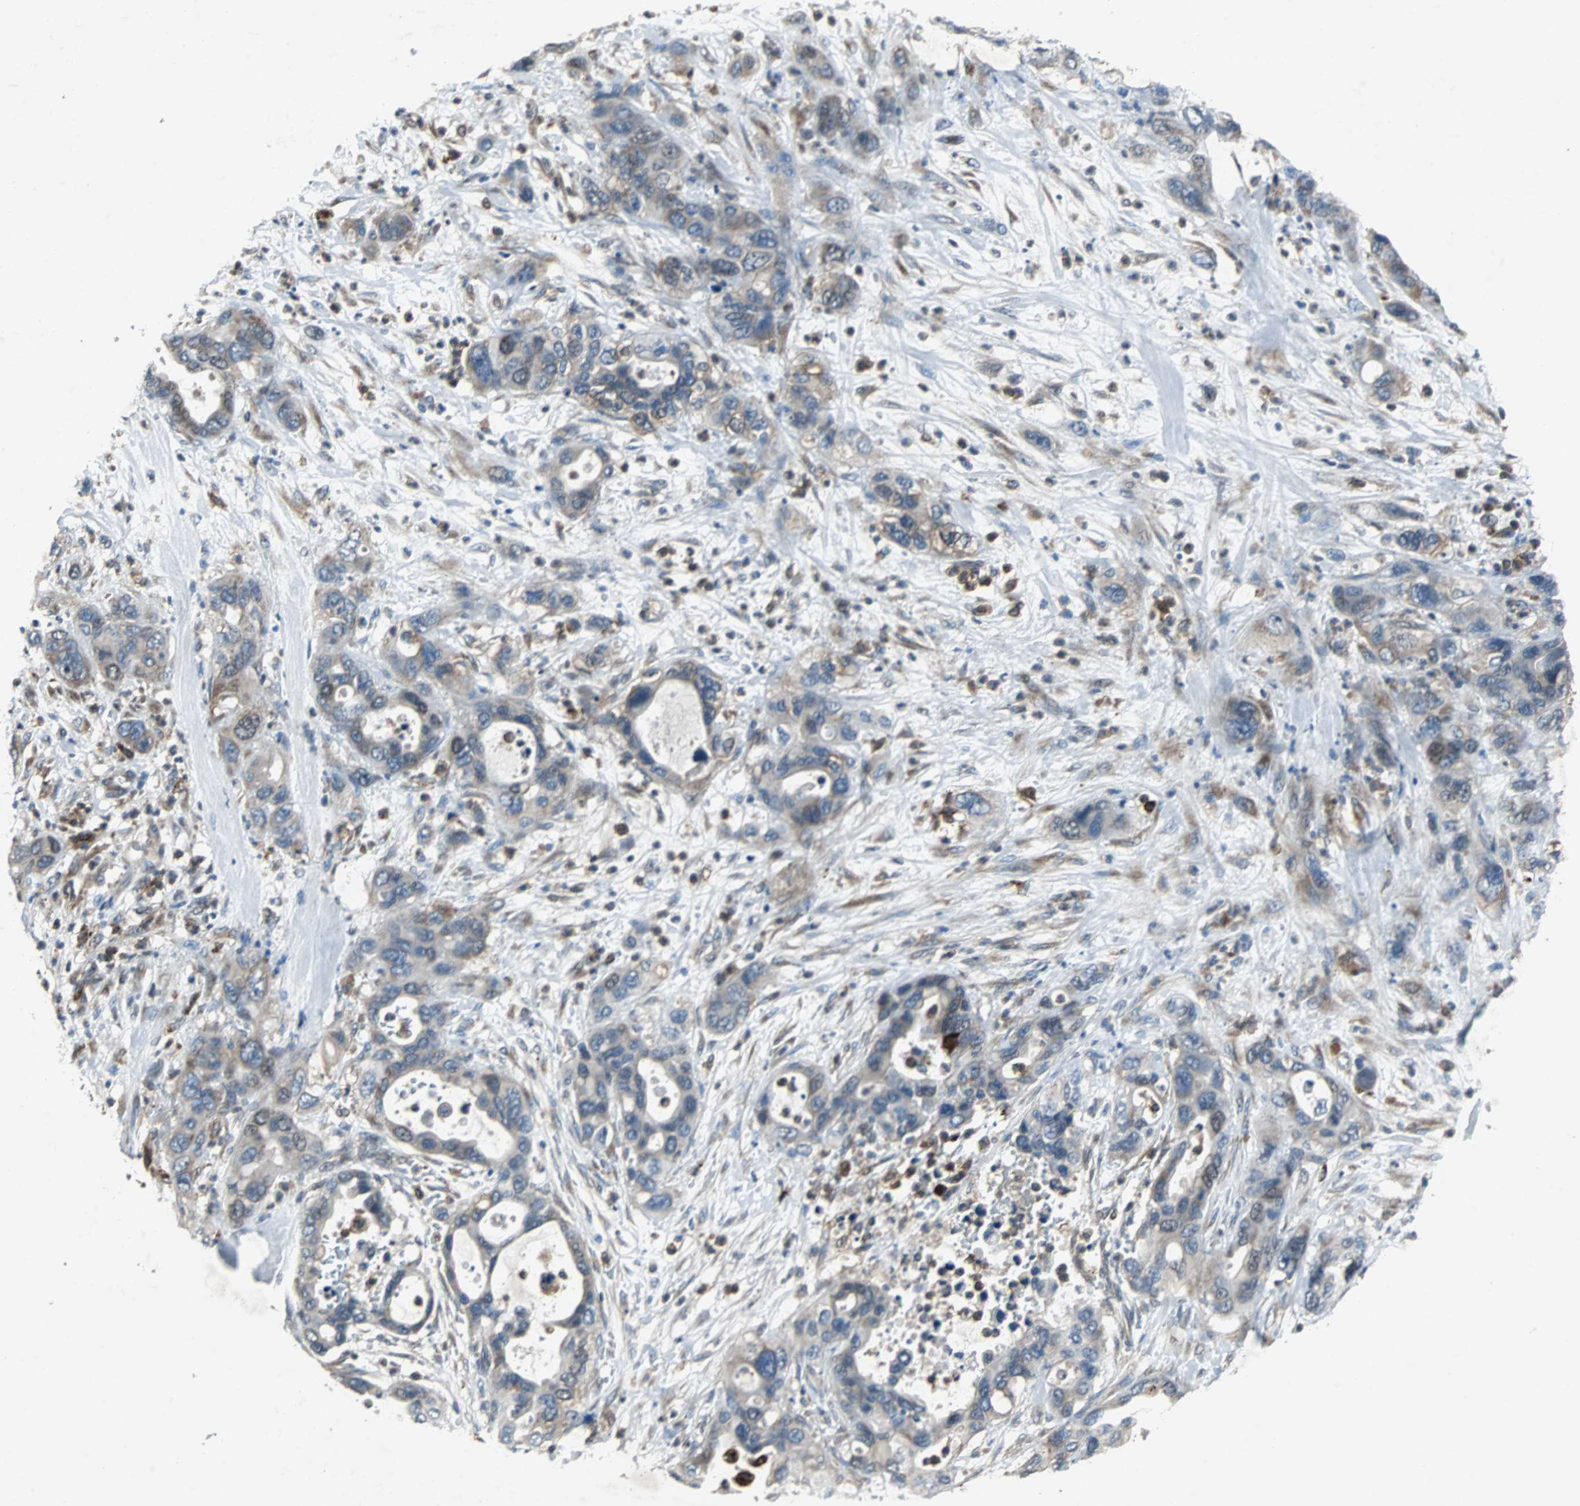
{"staining": {"intensity": "weak", "quantity": "25%-75%", "location": "cytoplasmic/membranous"}, "tissue": "pancreatic cancer", "cell_type": "Tumor cells", "image_type": "cancer", "snomed": [{"axis": "morphology", "description": "Adenocarcinoma, NOS"}, {"axis": "topography", "description": "Pancreas"}], "caption": "IHC of human pancreatic cancer (adenocarcinoma) demonstrates low levels of weak cytoplasmic/membranous staining in approximately 25%-75% of tumor cells.", "gene": "SOS1", "patient": {"sex": "female", "age": 71}}